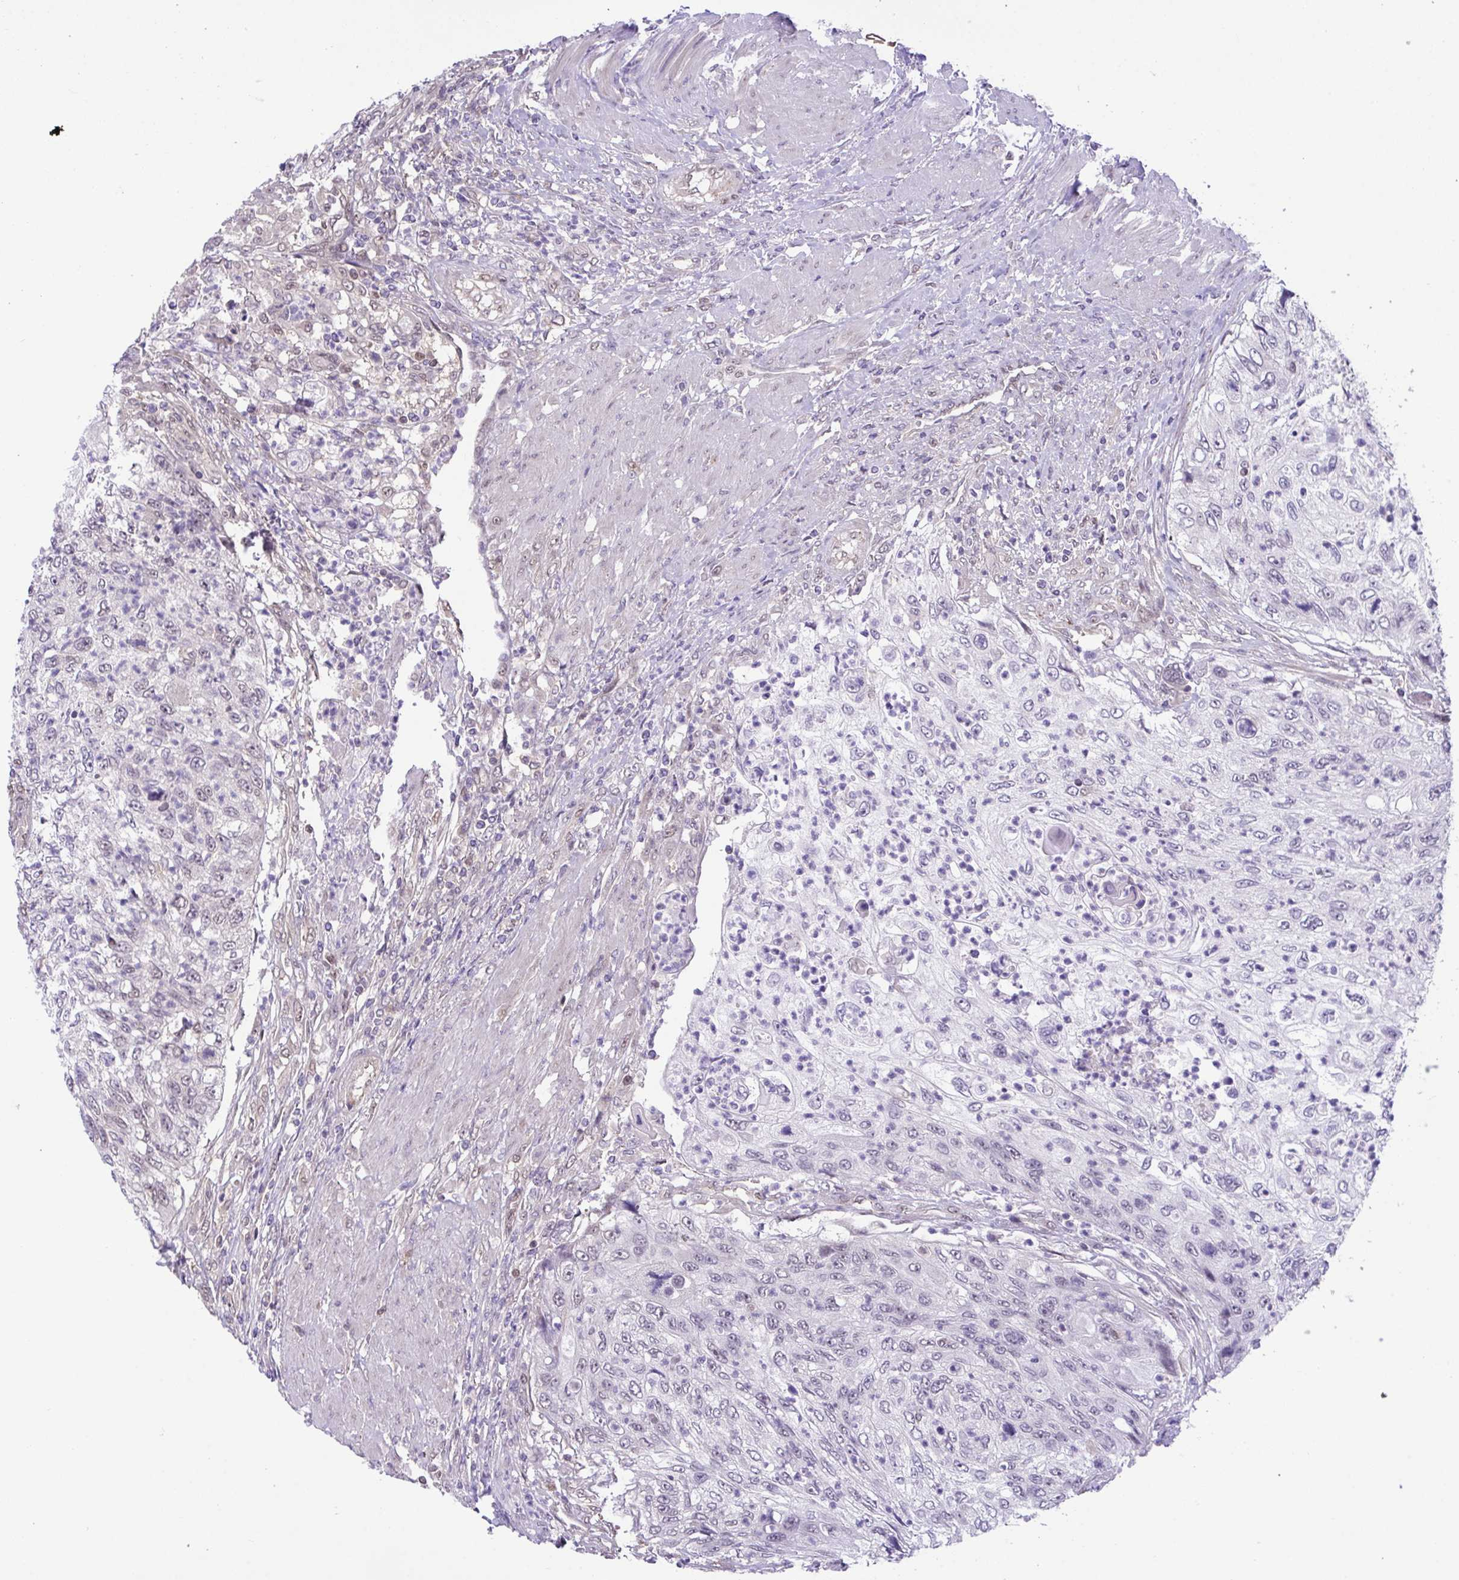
{"staining": {"intensity": "negative", "quantity": "none", "location": "none"}, "tissue": "urothelial cancer", "cell_type": "Tumor cells", "image_type": "cancer", "snomed": [{"axis": "morphology", "description": "Urothelial carcinoma, High grade"}, {"axis": "topography", "description": "Urinary bladder"}], "caption": "Micrograph shows no significant protein staining in tumor cells of urothelial carcinoma (high-grade). Nuclei are stained in blue.", "gene": "ZNF444", "patient": {"sex": "female", "age": 60}}